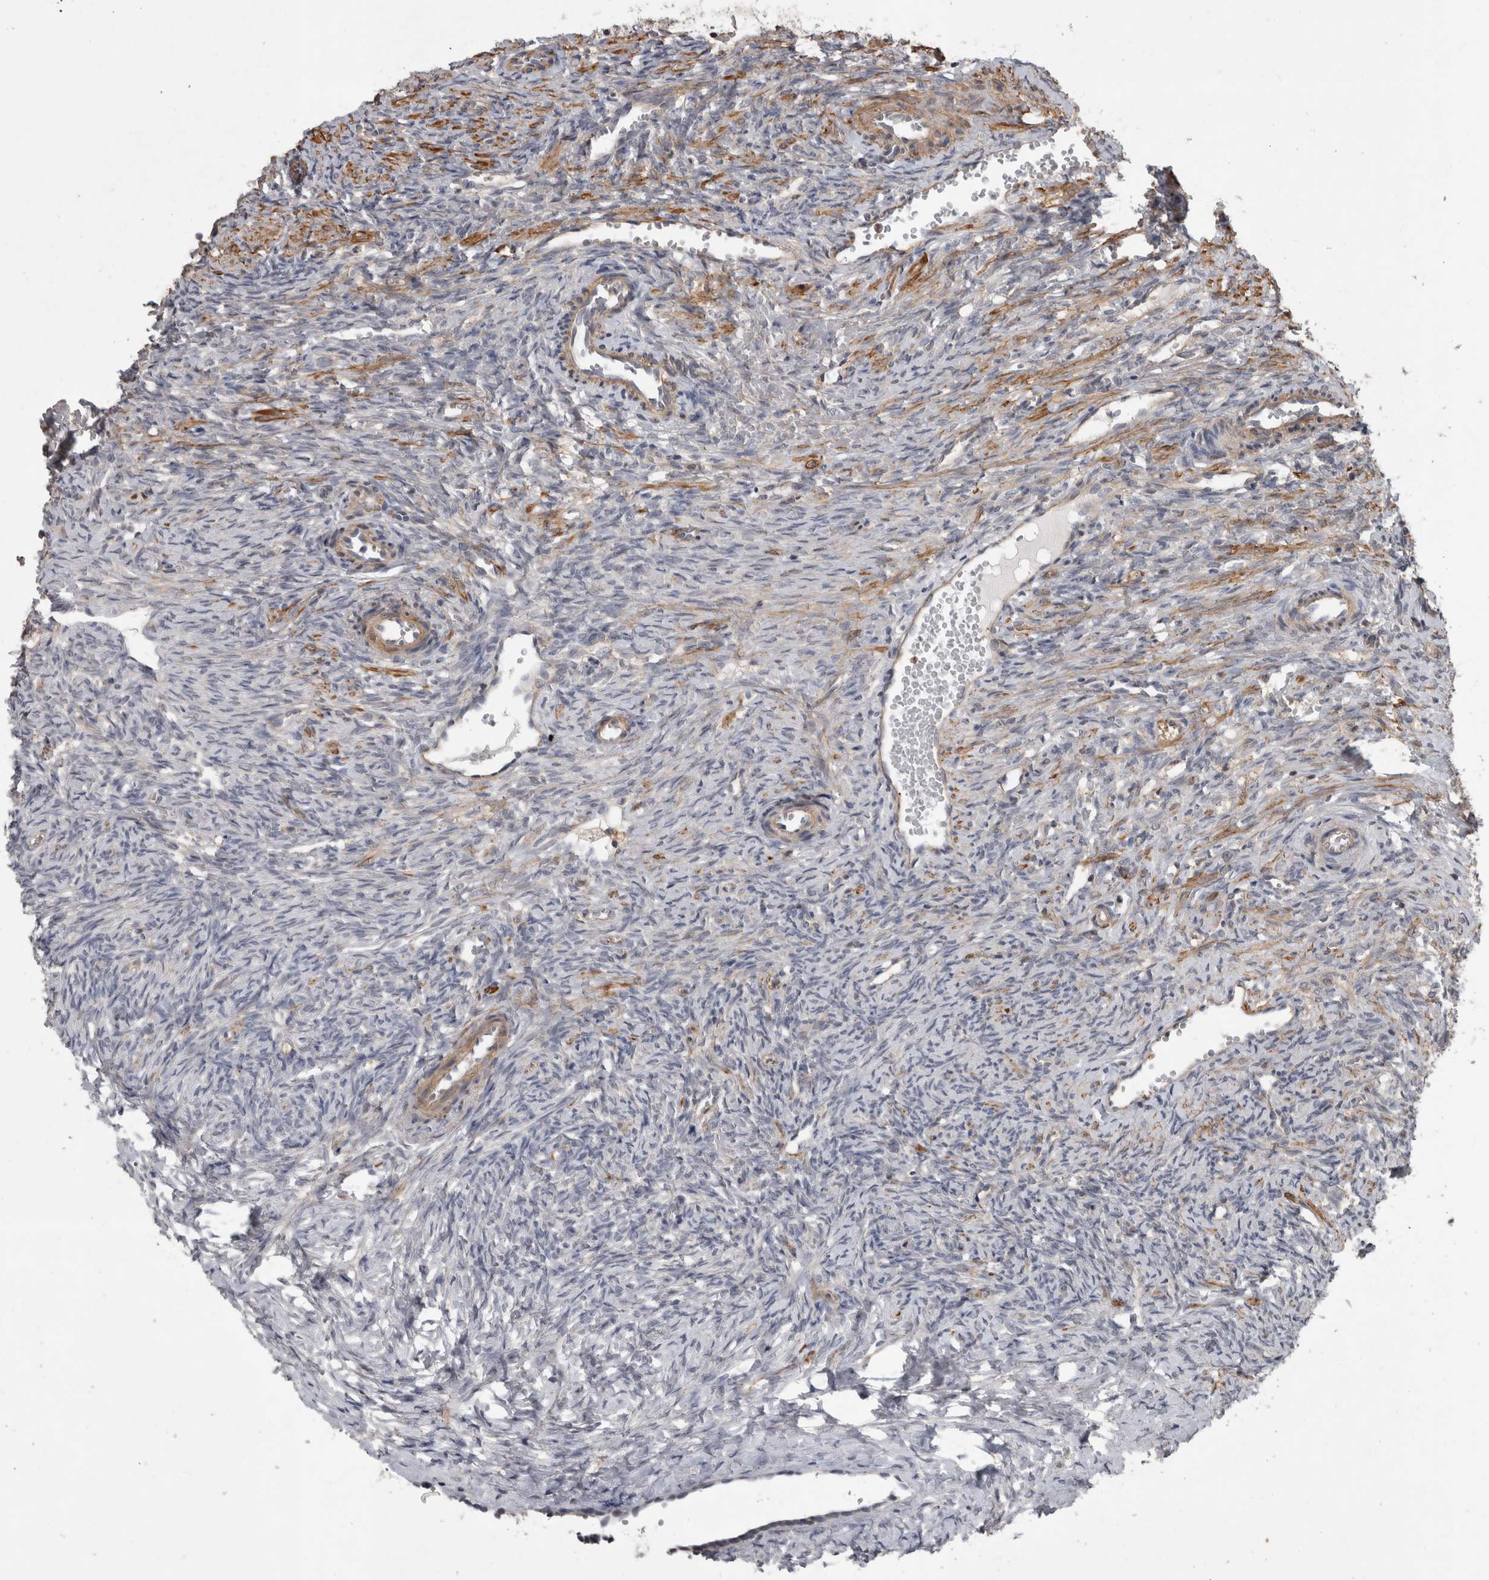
{"staining": {"intensity": "negative", "quantity": "none", "location": "none"}, "tissue": "ovary", "cell_type": "Ovarian stroma cells", "image_type": "normal", "snomed": [{"axis": "morphology", "description": "Normal tissue, NOS"}, {"axis": "topography", "description": "Ovary"}], "caption": "Immunohistochemical staining of unremarkable human ovary exhibits no significant positivity in ovarian stroma cells. The staining is performed using DAB brown chromogen with nuclei counter-stained in using hematoxylin.", "gene": "SPATA48", "patient": {"sex": "female", "age": 41}}